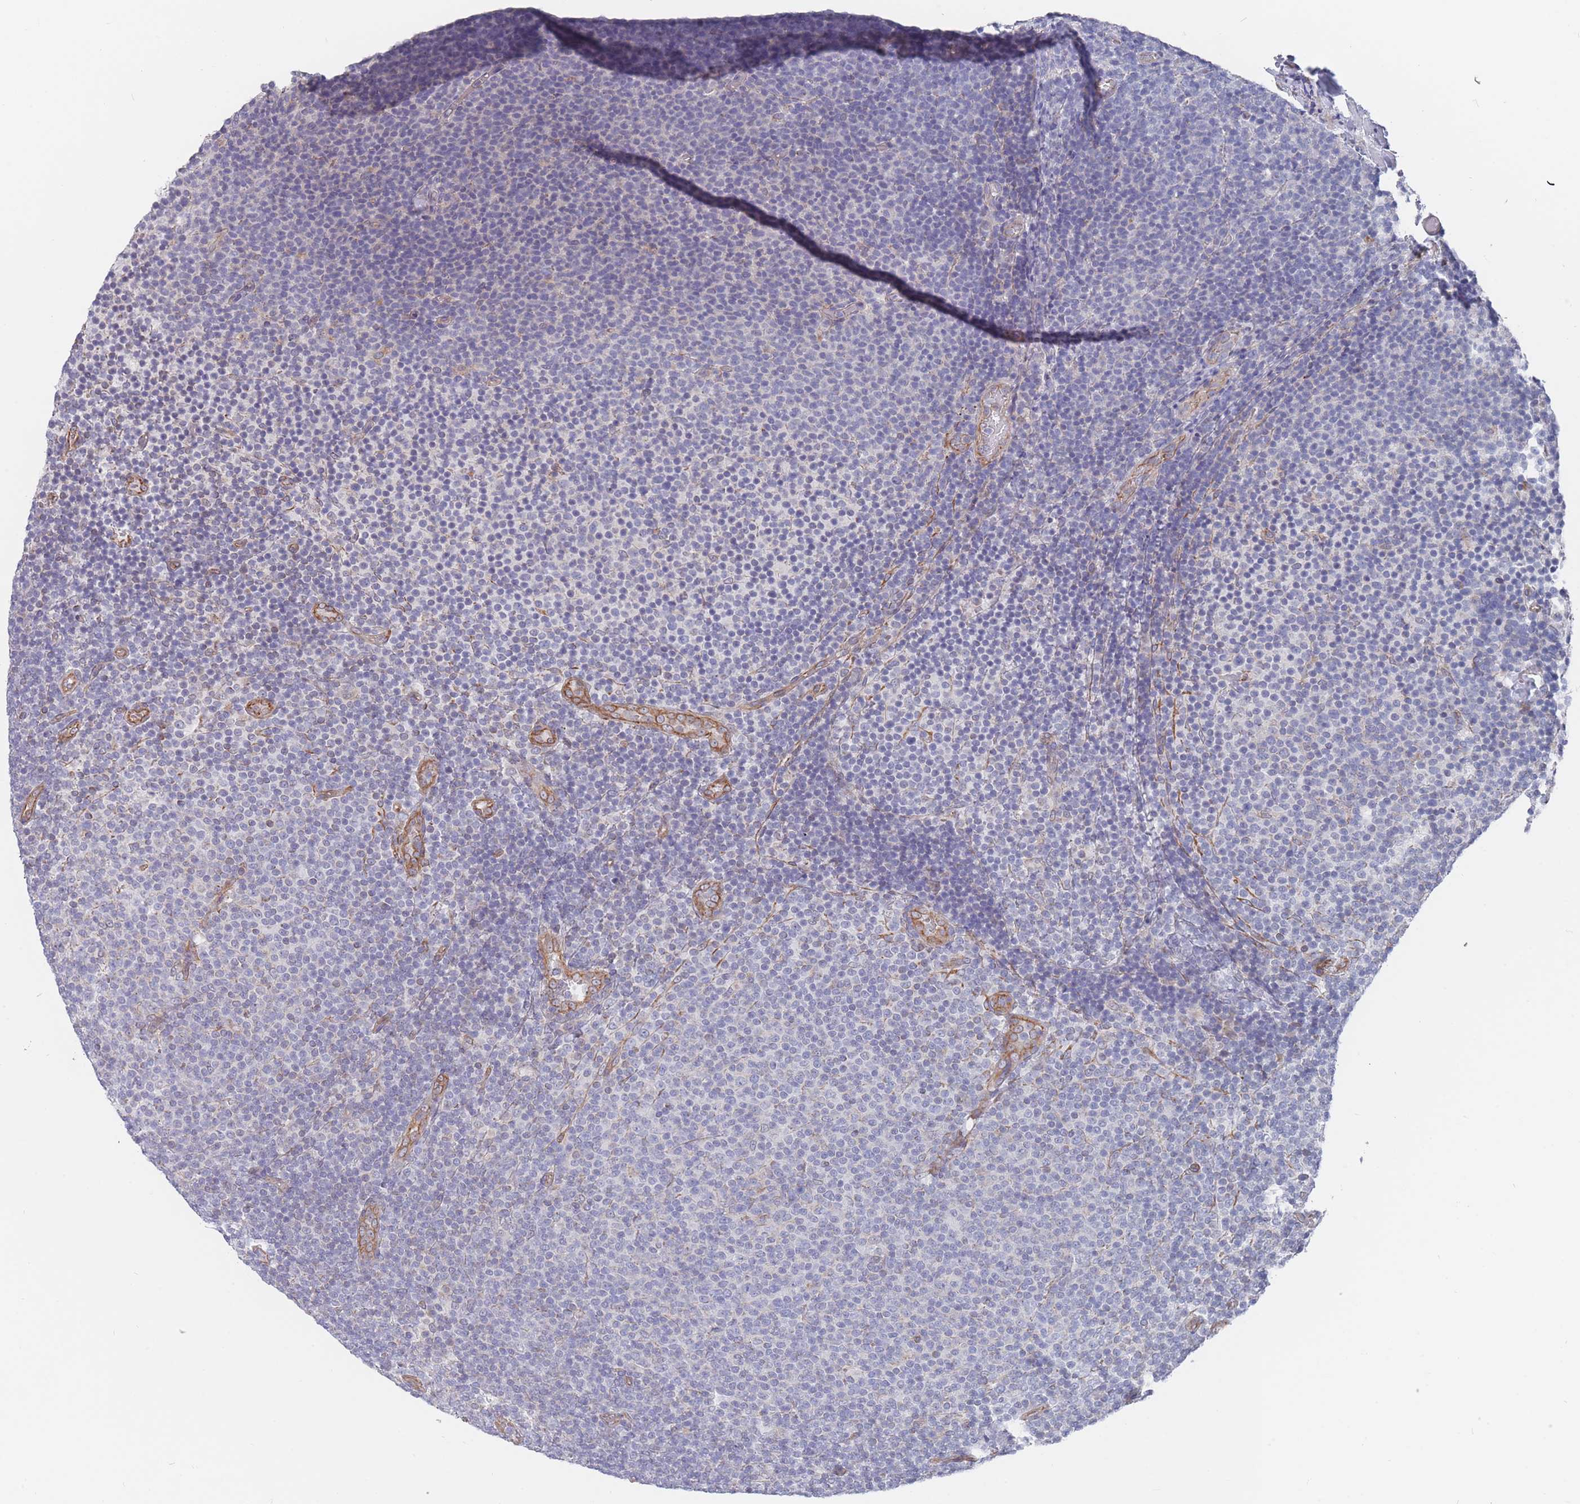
{"staining": {"intensity": "negative", "quantity": "none", "location": "none"}, "tissue": "lymphoma", "cell_type": "Tumor cells", "image_type": "cancer", "snomed": [{"axis": "morphology", "description": "Malignant lymphoma, non-Hodgkin's type, Low grade"}, {"axis": "topography", "description": "Lymph node"}], "caption": "Photomicrograph shows no protein expression in tumor cells of lymphoma tissue. (DAB (3,3'-diaminobenzidine) immunohistochemistry (IHC) with hematoxylin counter stain).", "gene": "SLC1A6", "patient": {"sex": "male", "age": 66}}